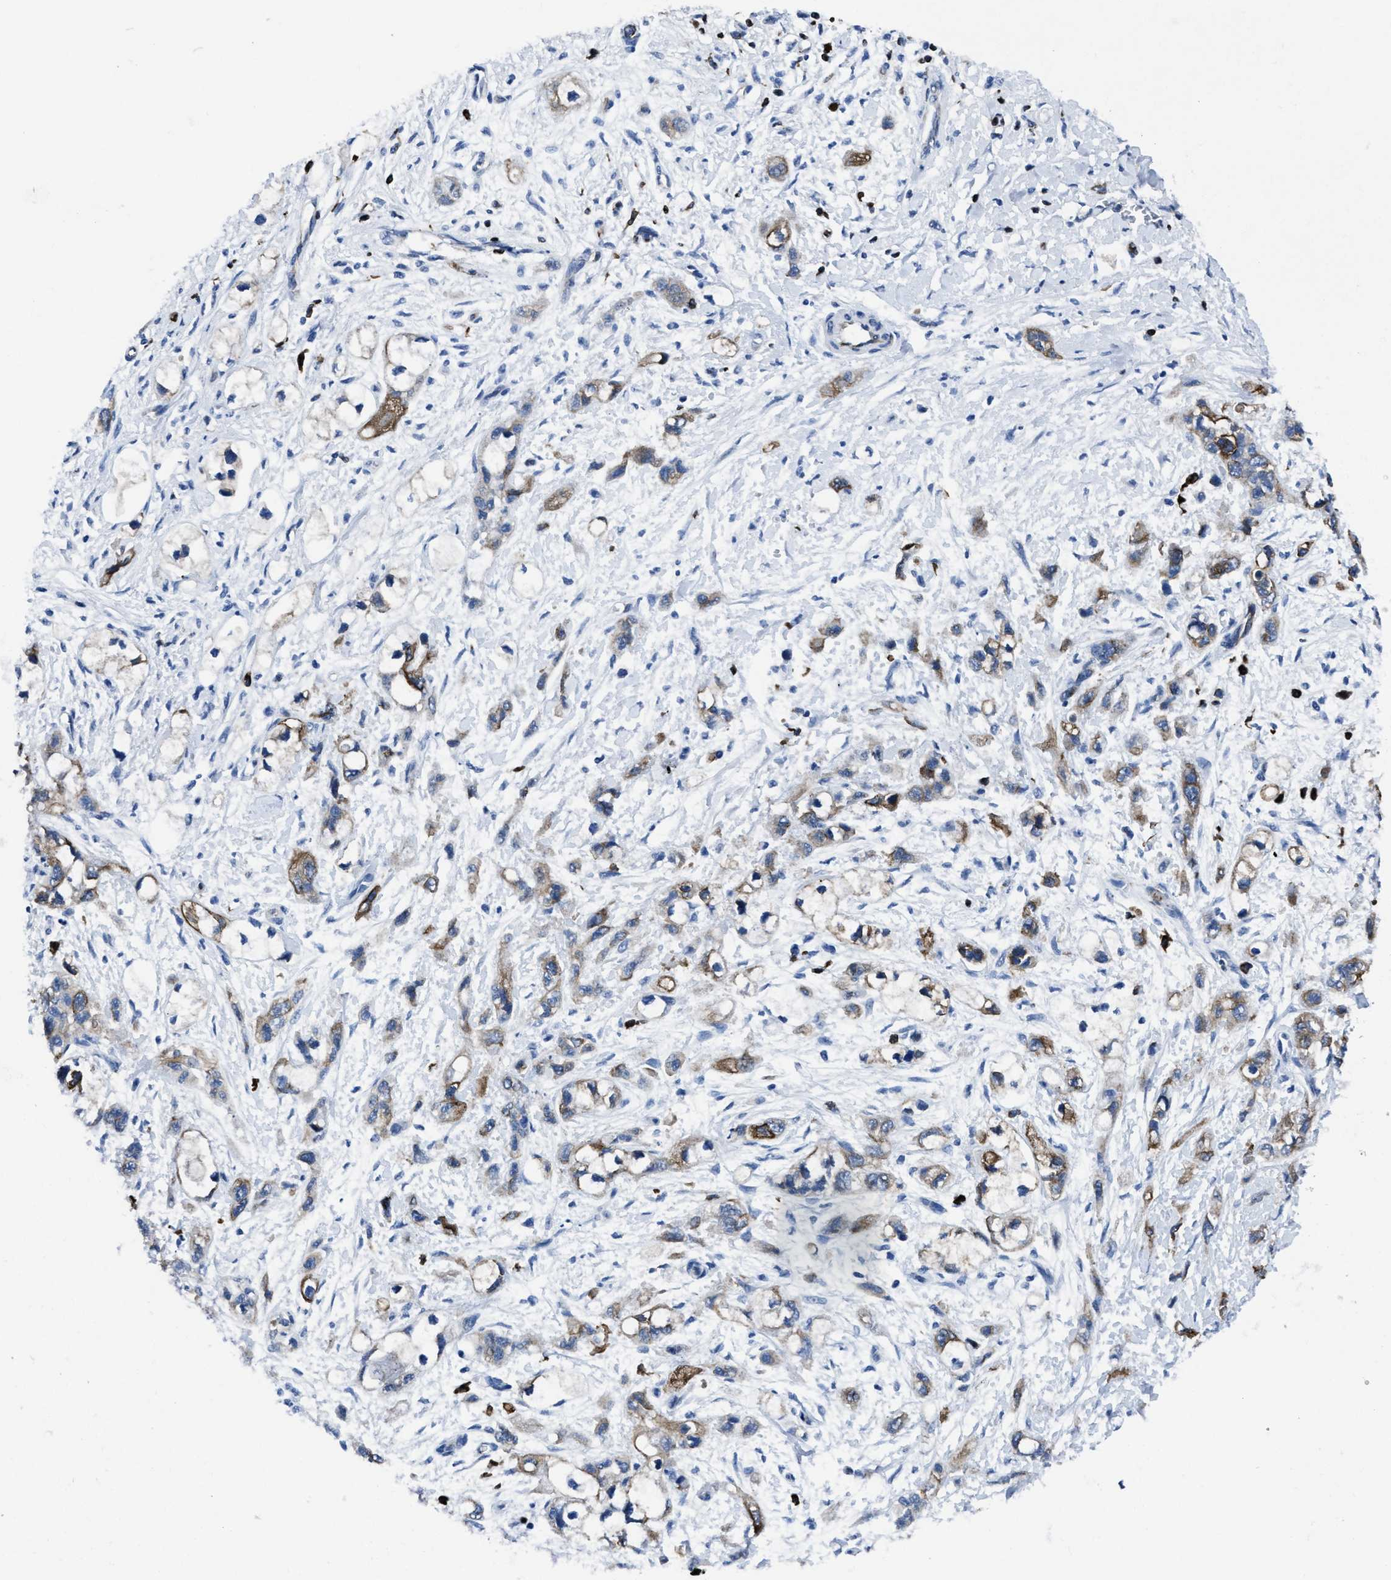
{"staining": {"intensity": "strong", "quantity": "25%-75%", "location": "cytoplasmic/membranous"}, "tissue": "pancreatic cancer", "cell_type": "Tumor cells", "image_type": "cancer", "snomed": [{"axis": "morphology", "description": "Adenocarcinoma, NOS"}, {"axis": "topography", "description": "Pancreas"}], "caption": "Pancreatic cancer tissue shows strong cytoplasmic/membranous expression in about 25%-75% of tumor cells, visualized by immunohistochemistry. (IHC, brightfield microscopy, high magnification).", "gene": "ITGA3", "patient": {"sex": "male", "age": 74}}